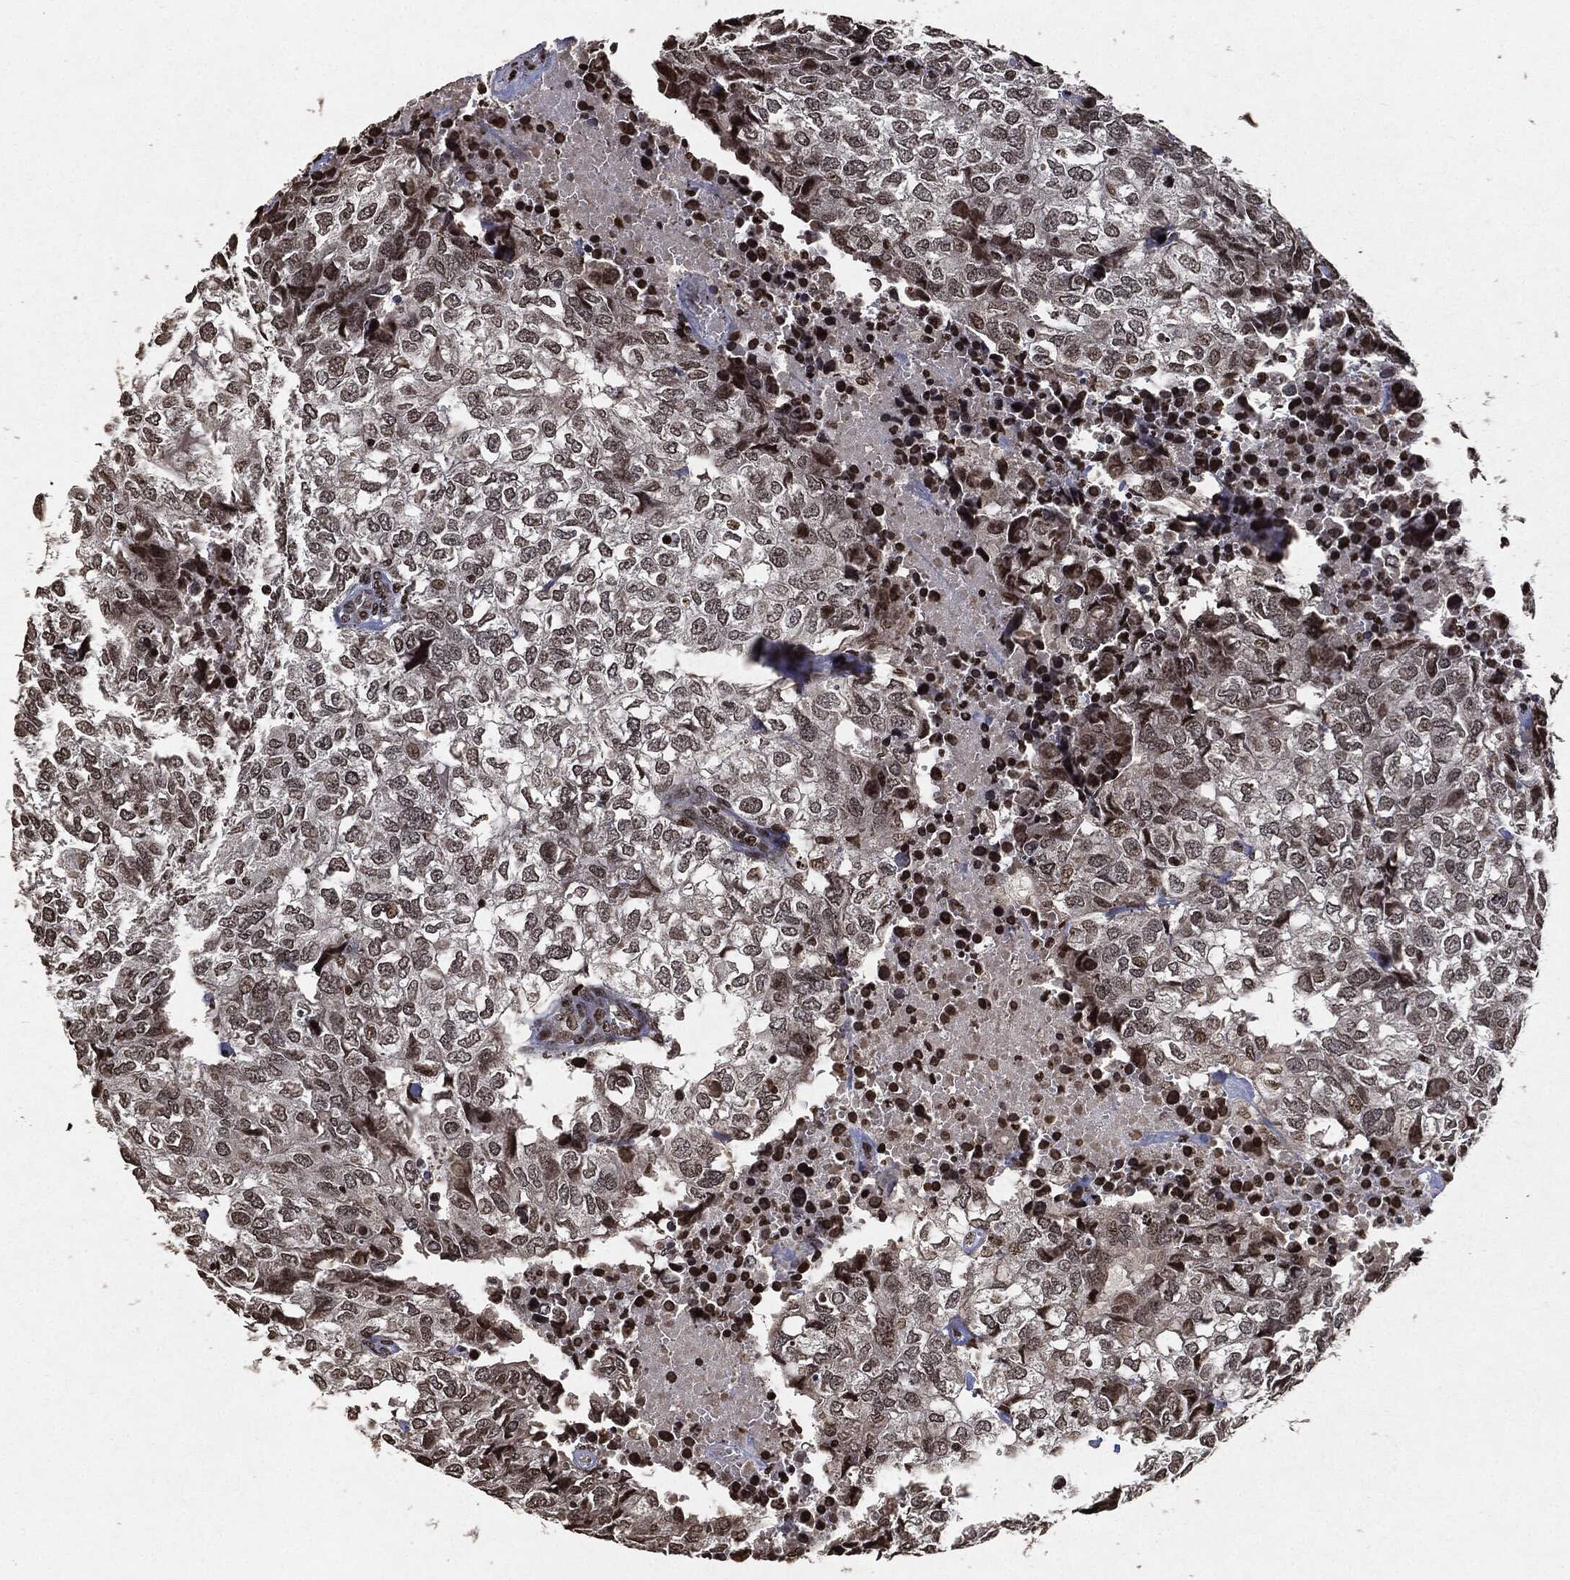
{"staining": {"intensity": "negative", "quantity": "none", "location": "none"}, "tissue": "breast cancer", "cell_type": "Tumor cells", "image_type": "cancer", "snomed": [{"axis": "morphology", "description": "Duct carcinoma"}, {"axis": "topography", "description": "Breast"}], "caption": "DAB (3,3'-diaminobenzidine) immunohistochemical staining of human breast cancer displays no significant positivity in tumor cells.", "gene": "JUN", "patient": {"sex": "female", "age": 30}}